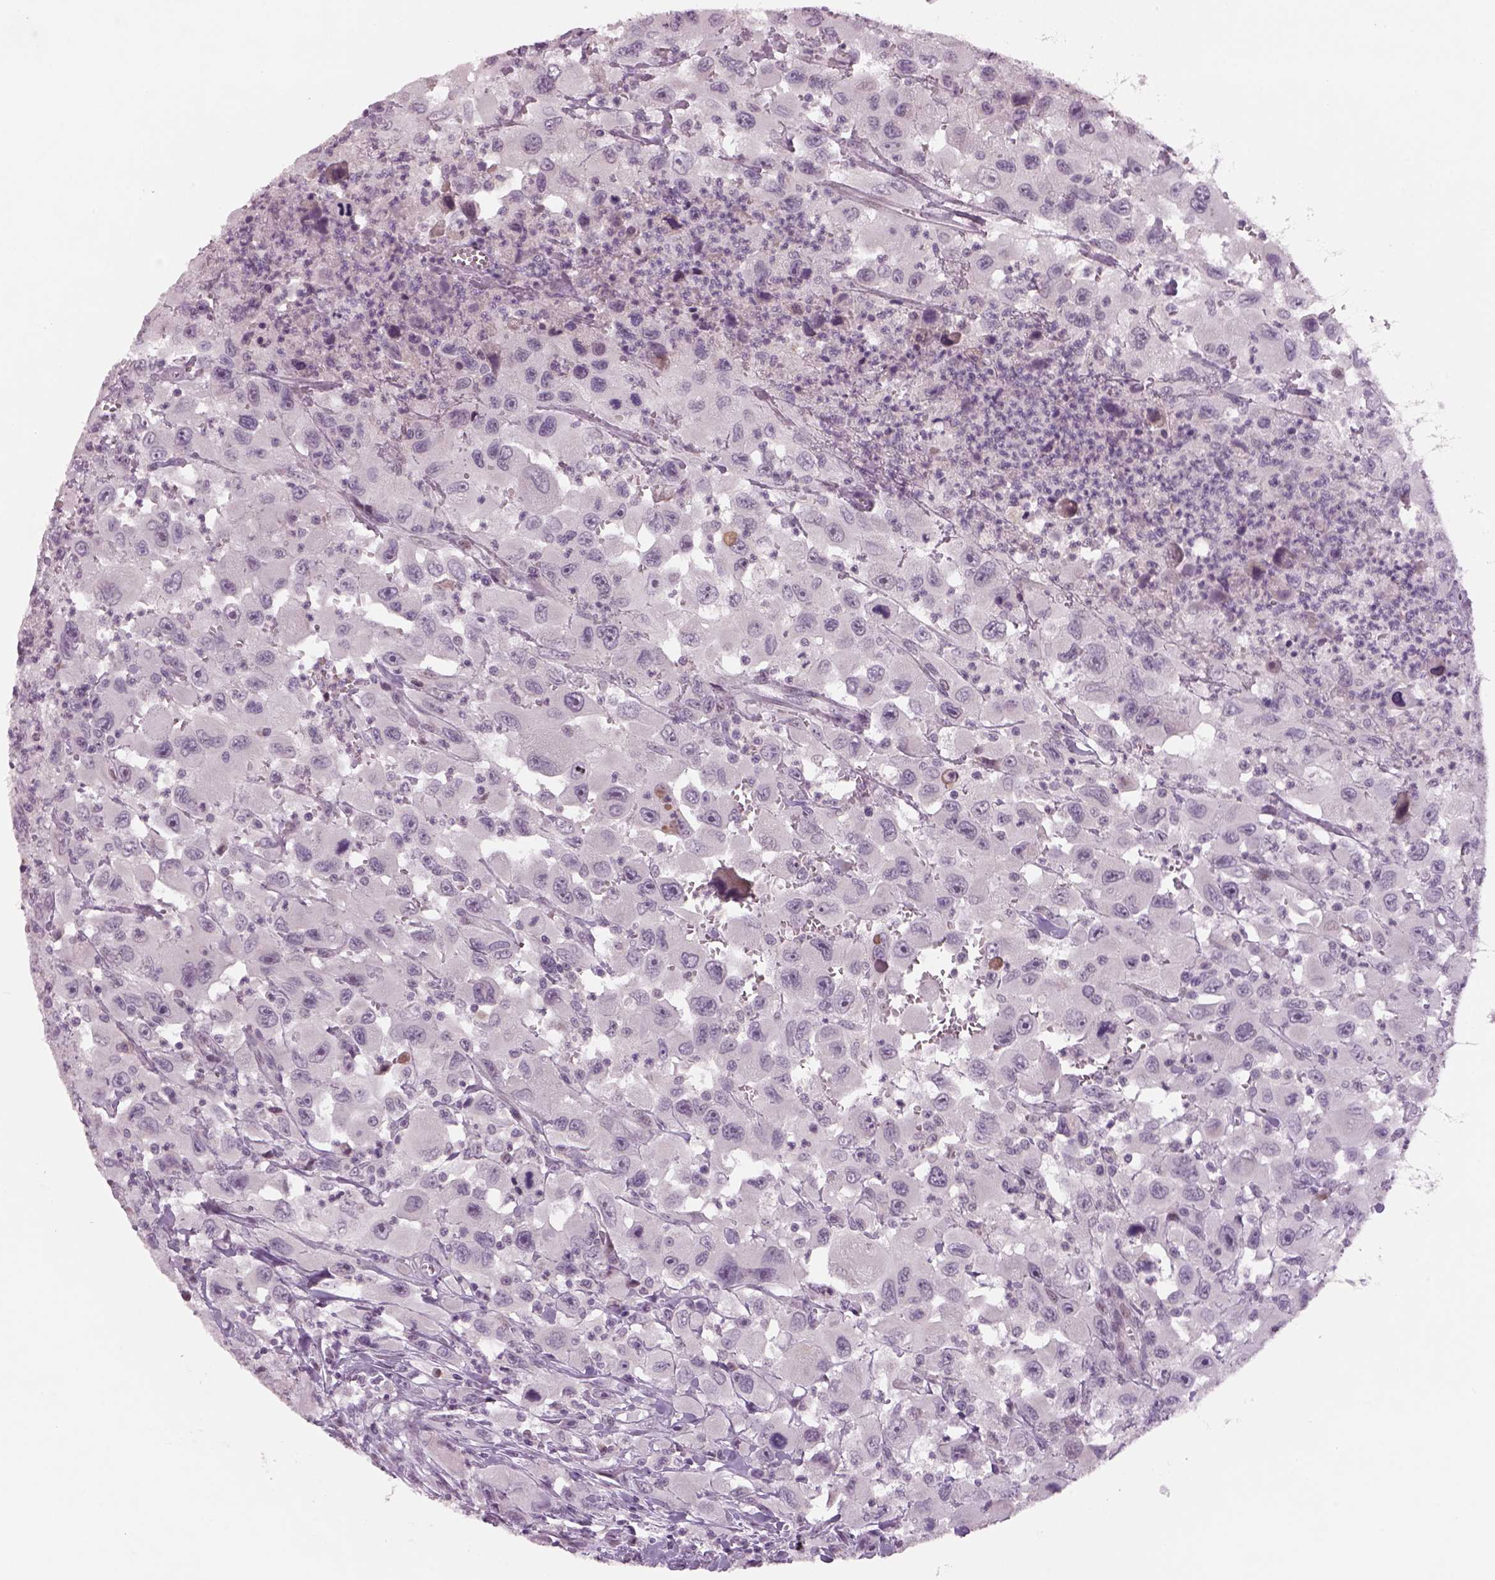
{"staining": {"intensity": "negative", "quantity": "none", "location": "none"}, "tissue": "head and neck cancer", "cell_type": "Tumor cells", "image_type": "cancer", "snomed": [{"axis": "morphology", "description": "Squamous cell carcinoma, NOS"}, {"axis": "morphology", "description": "Squamous cell carcinoma, metastatic, NOS"}, {"axis": "topography", "description": "Oral tissue"}, {"axis": "topography", "description": "Head-Neck"}], "caption": "A histopathology image of head and neck cancer stained for a protein demonstrates no brown staining in tumor cells. (DAB (3,3'-diaminobenzidine) immunohistochemistry visualized using brightfield microscopy, high magnification).", "gene": "PENK", "patient": {"sex": "female", "age": 85}}